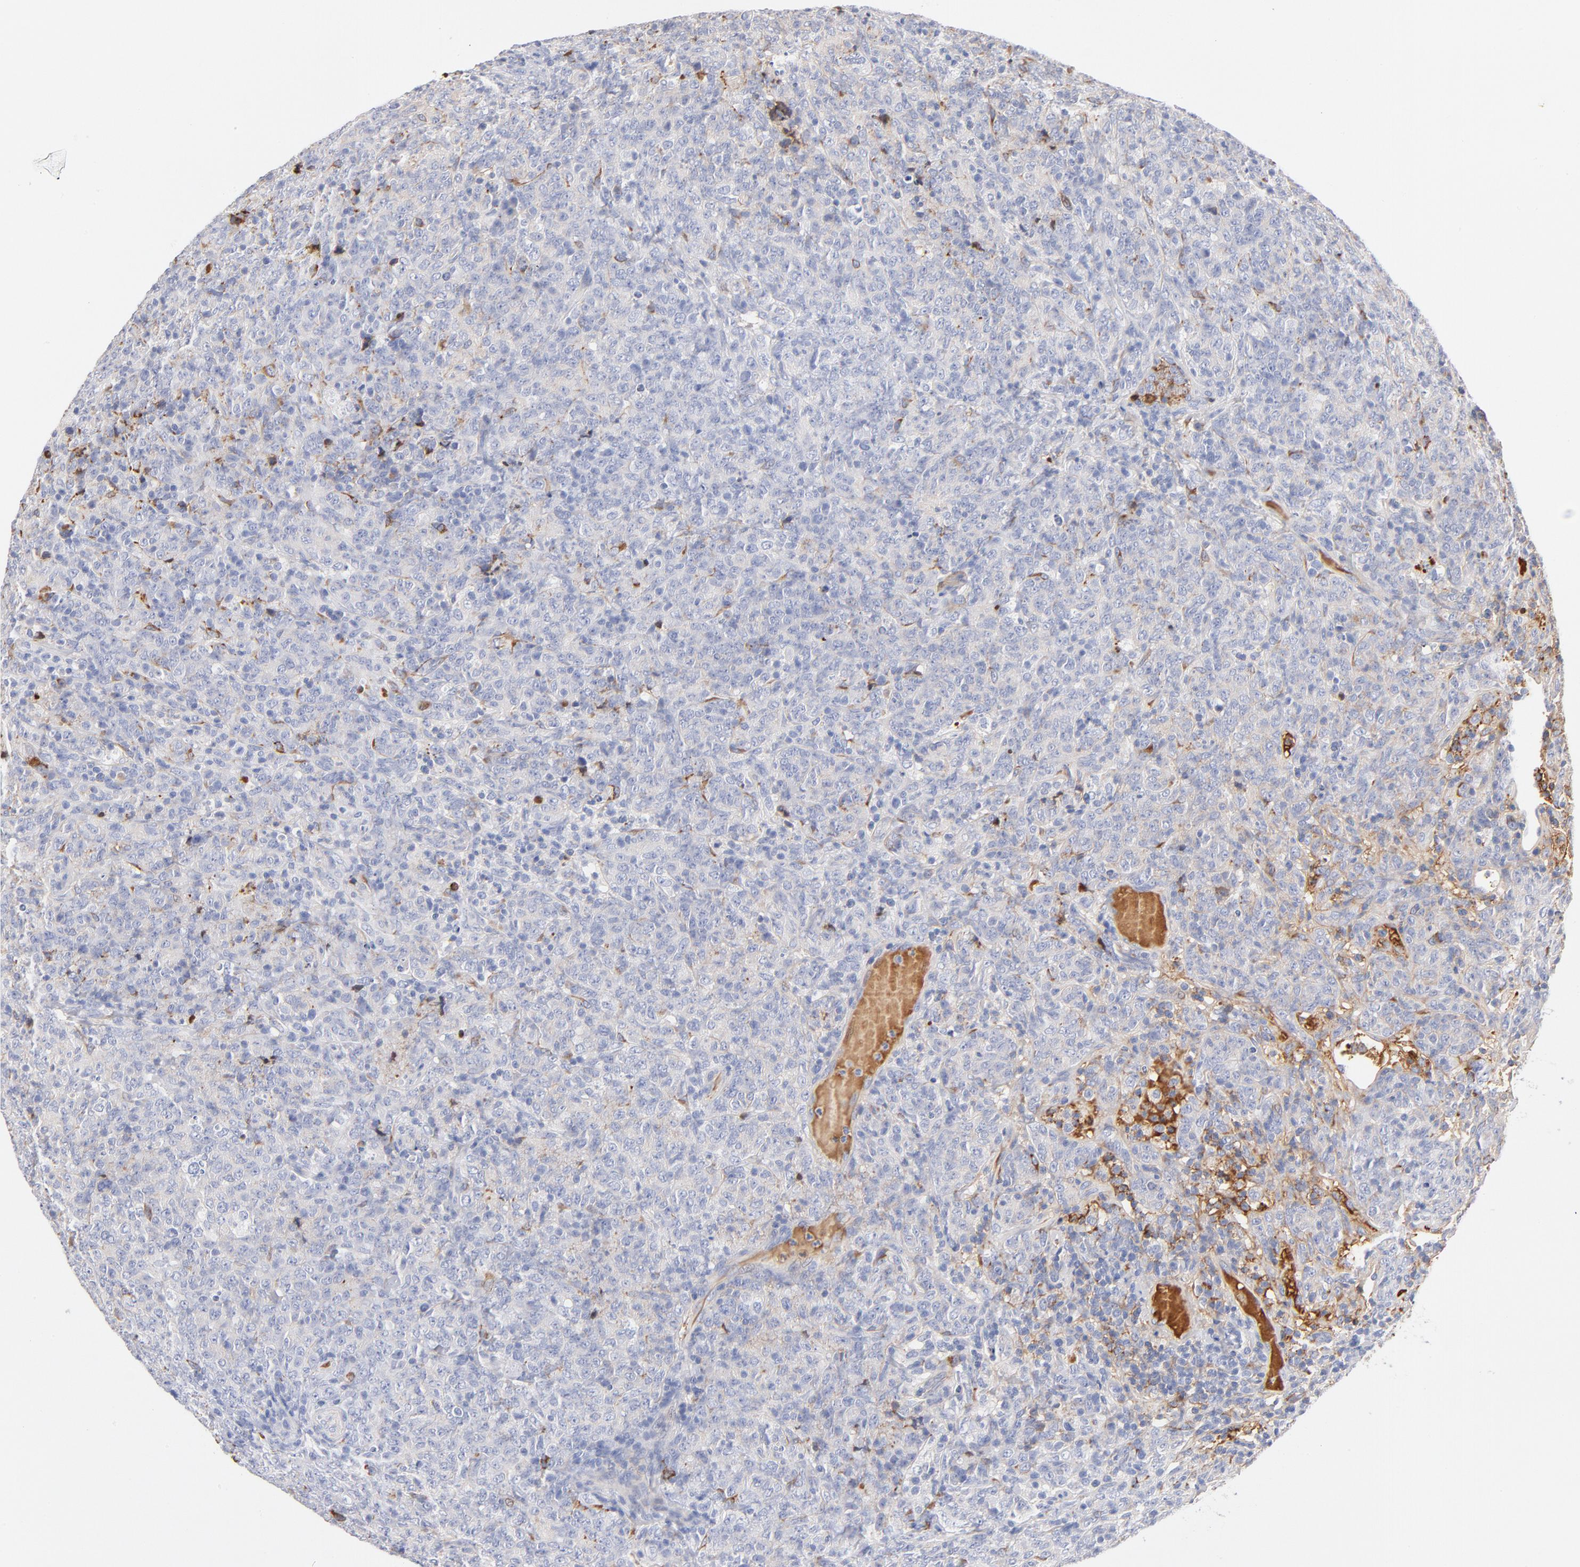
{"staining": {"intensity": "negative", "quantity": "none", "location": "none"}, "tissue": "lymphoma", "cell_type": "Tumor cells", "image_type": "cancer", "snomed": [{"axis": "morphology", "description": "Malignant lymphoma, non-Hodgkin's type, High grade"}, {"axis": "topography", "description": "Tonsil"}], "caption": "A high-resolution histopathology image shows immunohistochemistry staining of lymphoma, which reveals no significant staining in tumor cells.", "gene": "C3", "patient": {"sex": "female", "age": 36}}